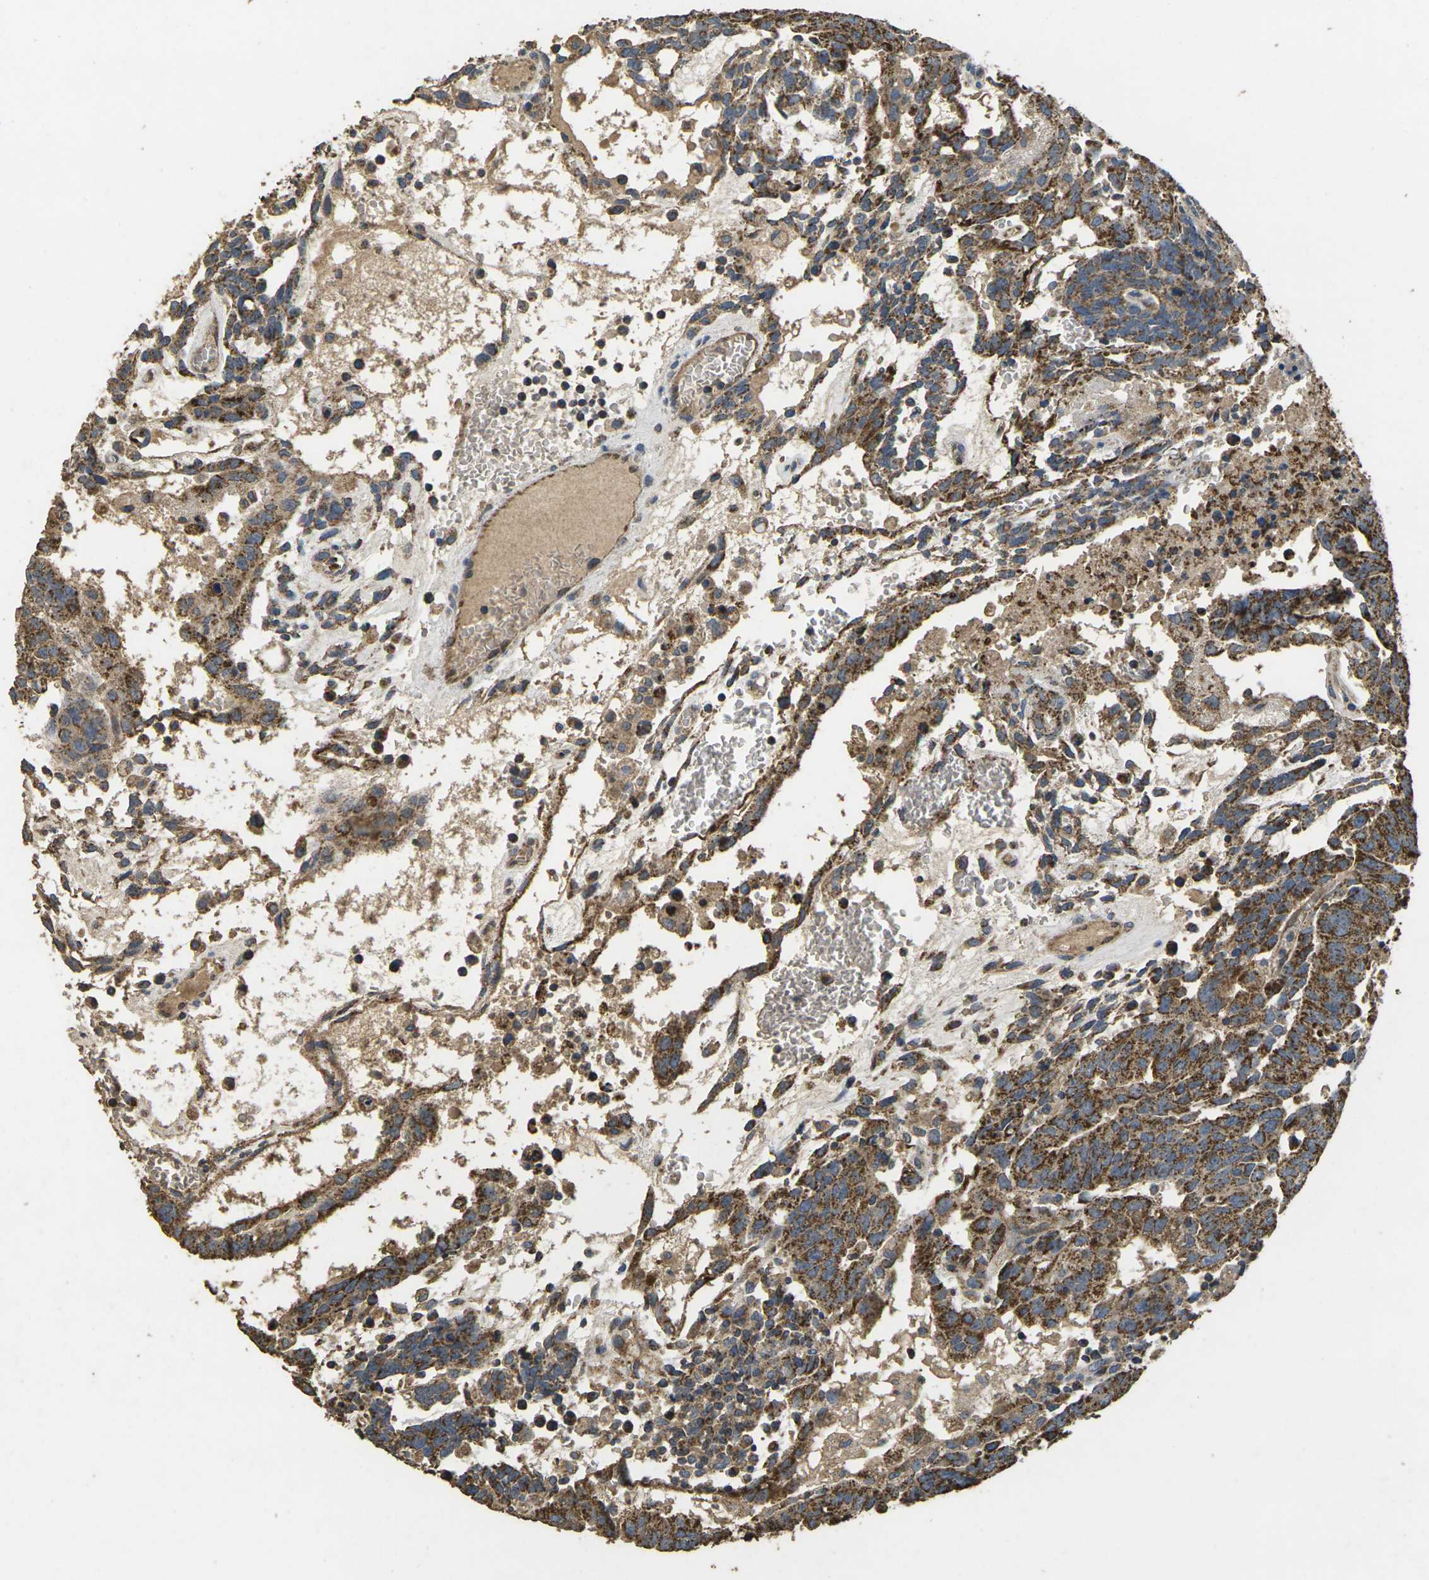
{"staining": {"intensity": "moderate", "quantity": ">75%", "location": "cytoplasmic/membranous"}, "tissue": "testis cancer", "cell_type": "Tumor cells", "image_type": "cancer", "snomed": [{"axis": "morphology", "description": "Seminoma, NOS"}, {"axis": "morphology", "description": "Carcinoma, Embryonal, NOS"}, {"axis": "topography", "description": "Testis"}], "caption": "Moderate cytoplasmic/membranous protein expression is identified in approximately >75% of tumor cells in testis seminoma.", "gene": "MAPK11", "patient": {"sex": "male", "age": 52}}